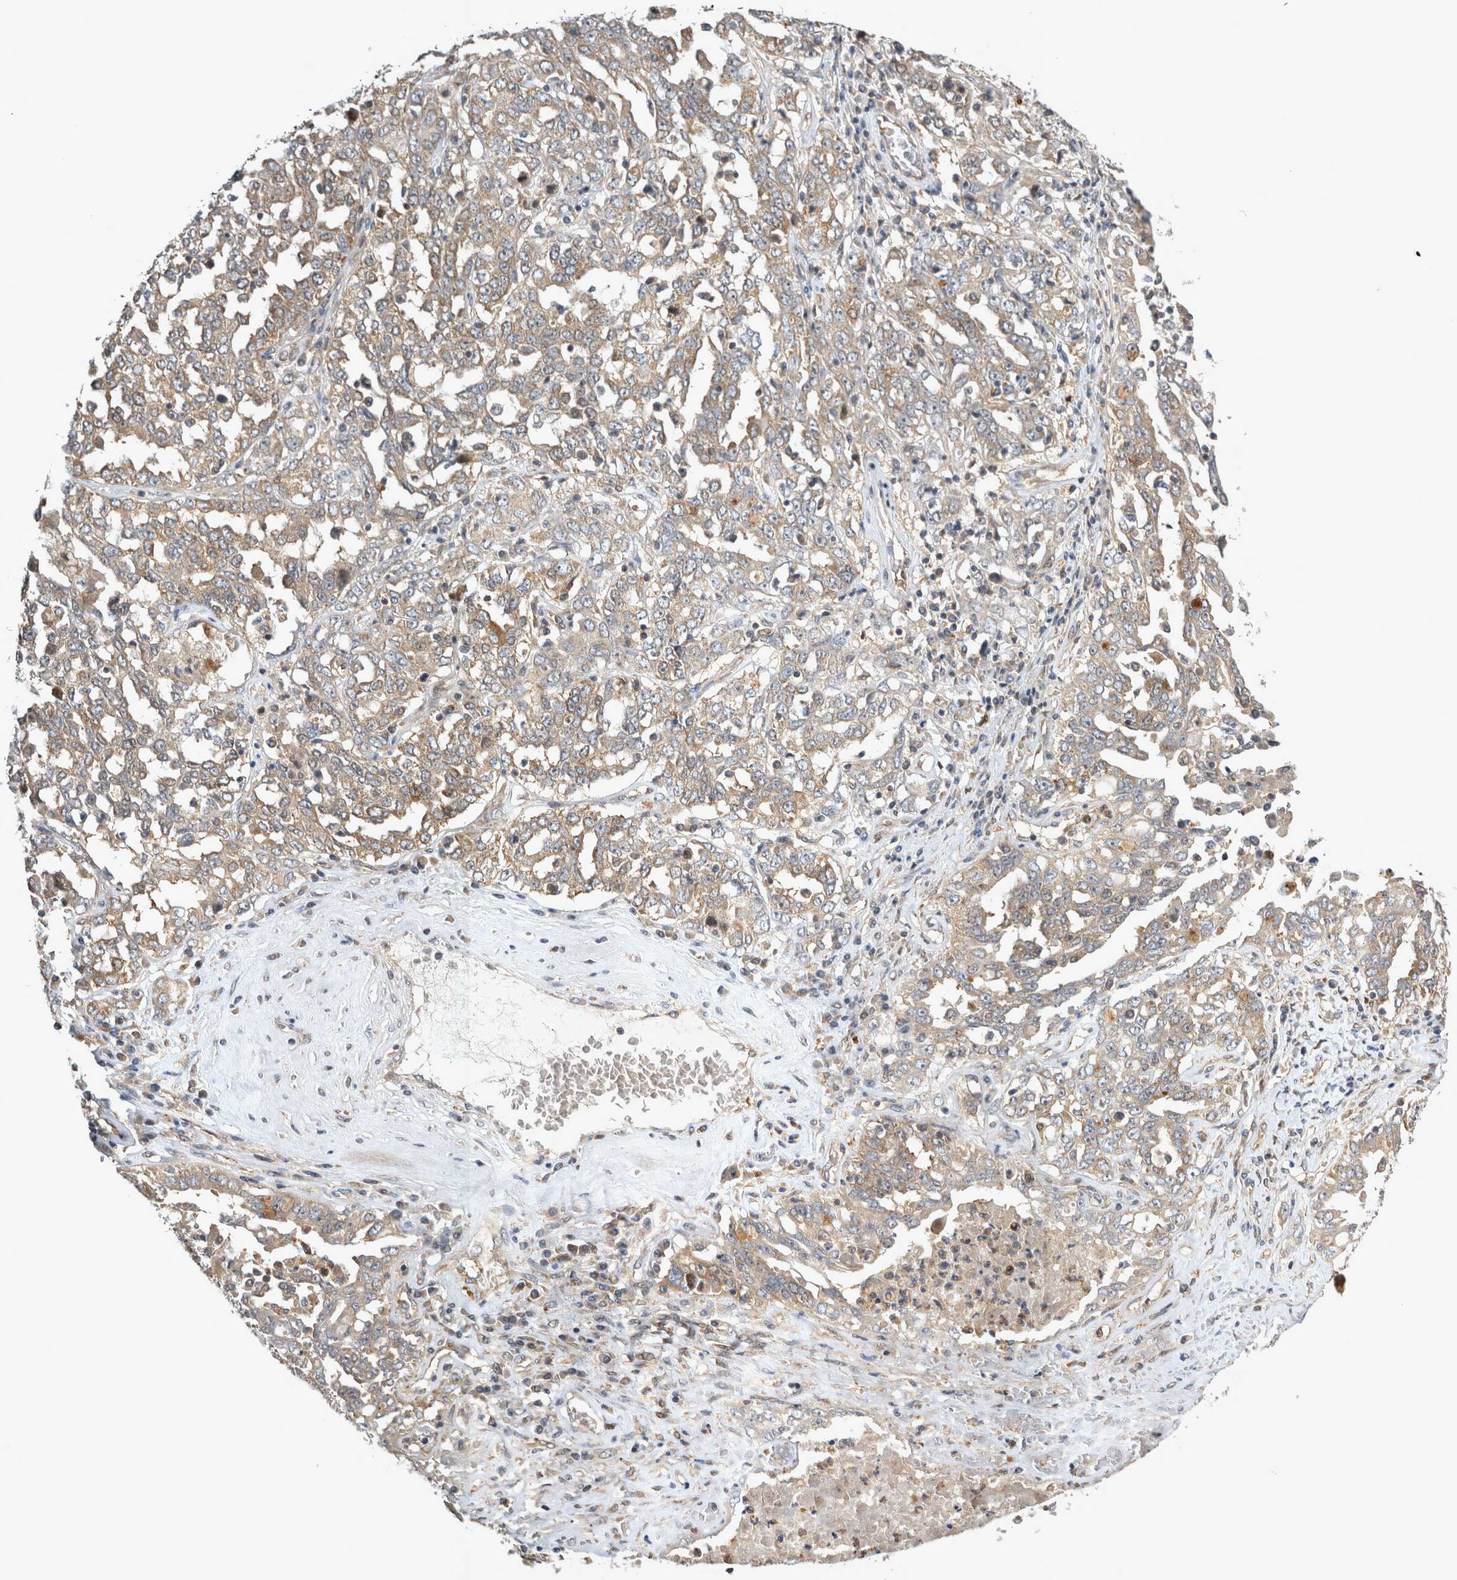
{"staining": {"intensity": "weak", "quantity": ">75%", "location": "cytoplasmic/membranous"}, "tissue": "ovarian cancer", "cell_type": "Tumor cells", "image_type": "cancer", "snomed": [{"axis": "morphology", "description": "Carcinoma, endometroid"}, {"axis": "topography", "description": "Ovary"}], "caption": "Brown immunohistochemical staining in ovarian endometroid carcinoma shows weak cytoplasmic/membranous expression in about >75% of tumor cells. (Brightfield microscopy of DAB IHC at high magnification).", "gene": "TRMT61B", "patient": {"sex": "female", "age": 62}}